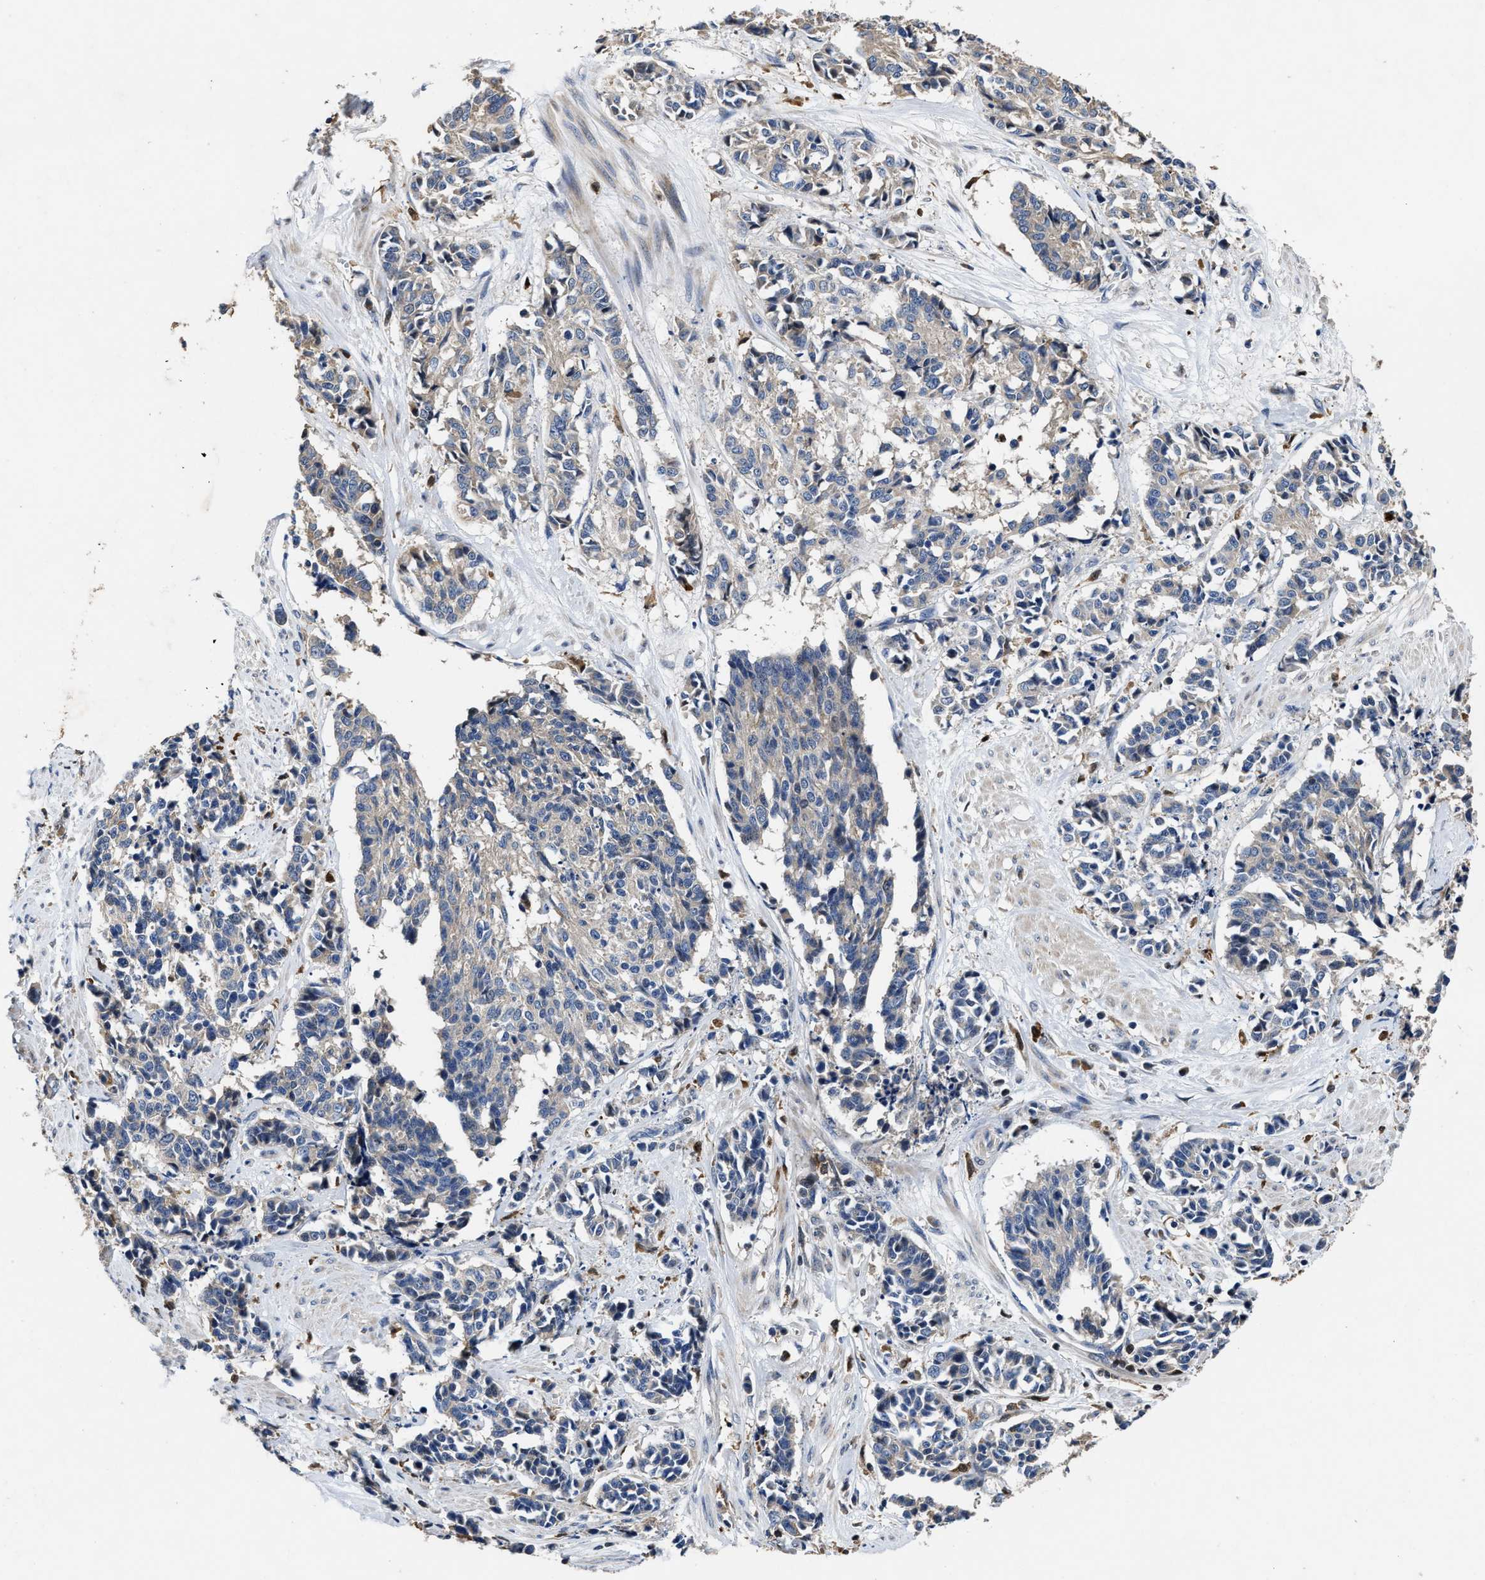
{"staining": {"intensity": "negative", "quantity": "none", "location": "none"}, "tissue": "cervical cancer", "cell_type": "Tumor cells", "image_type": "cancer", "snomed": [{"axis": "morphology", "description": "Squamous cell carcinoma, NOS"}, {"axis": "topography", "description": "Cervix"}], "caption": "Cervical cancer was stained to show a protein in brown. There is no significant staining in tumor cells. (Stains: DAB (3,3'-diaminobenzidine) immunohistochemistry with hematoxylin counter stain, Microscopy: brightfield microscopy at high magnification).", "gene": "RGS10", "patient": {"sex": "female", "age": 35}}